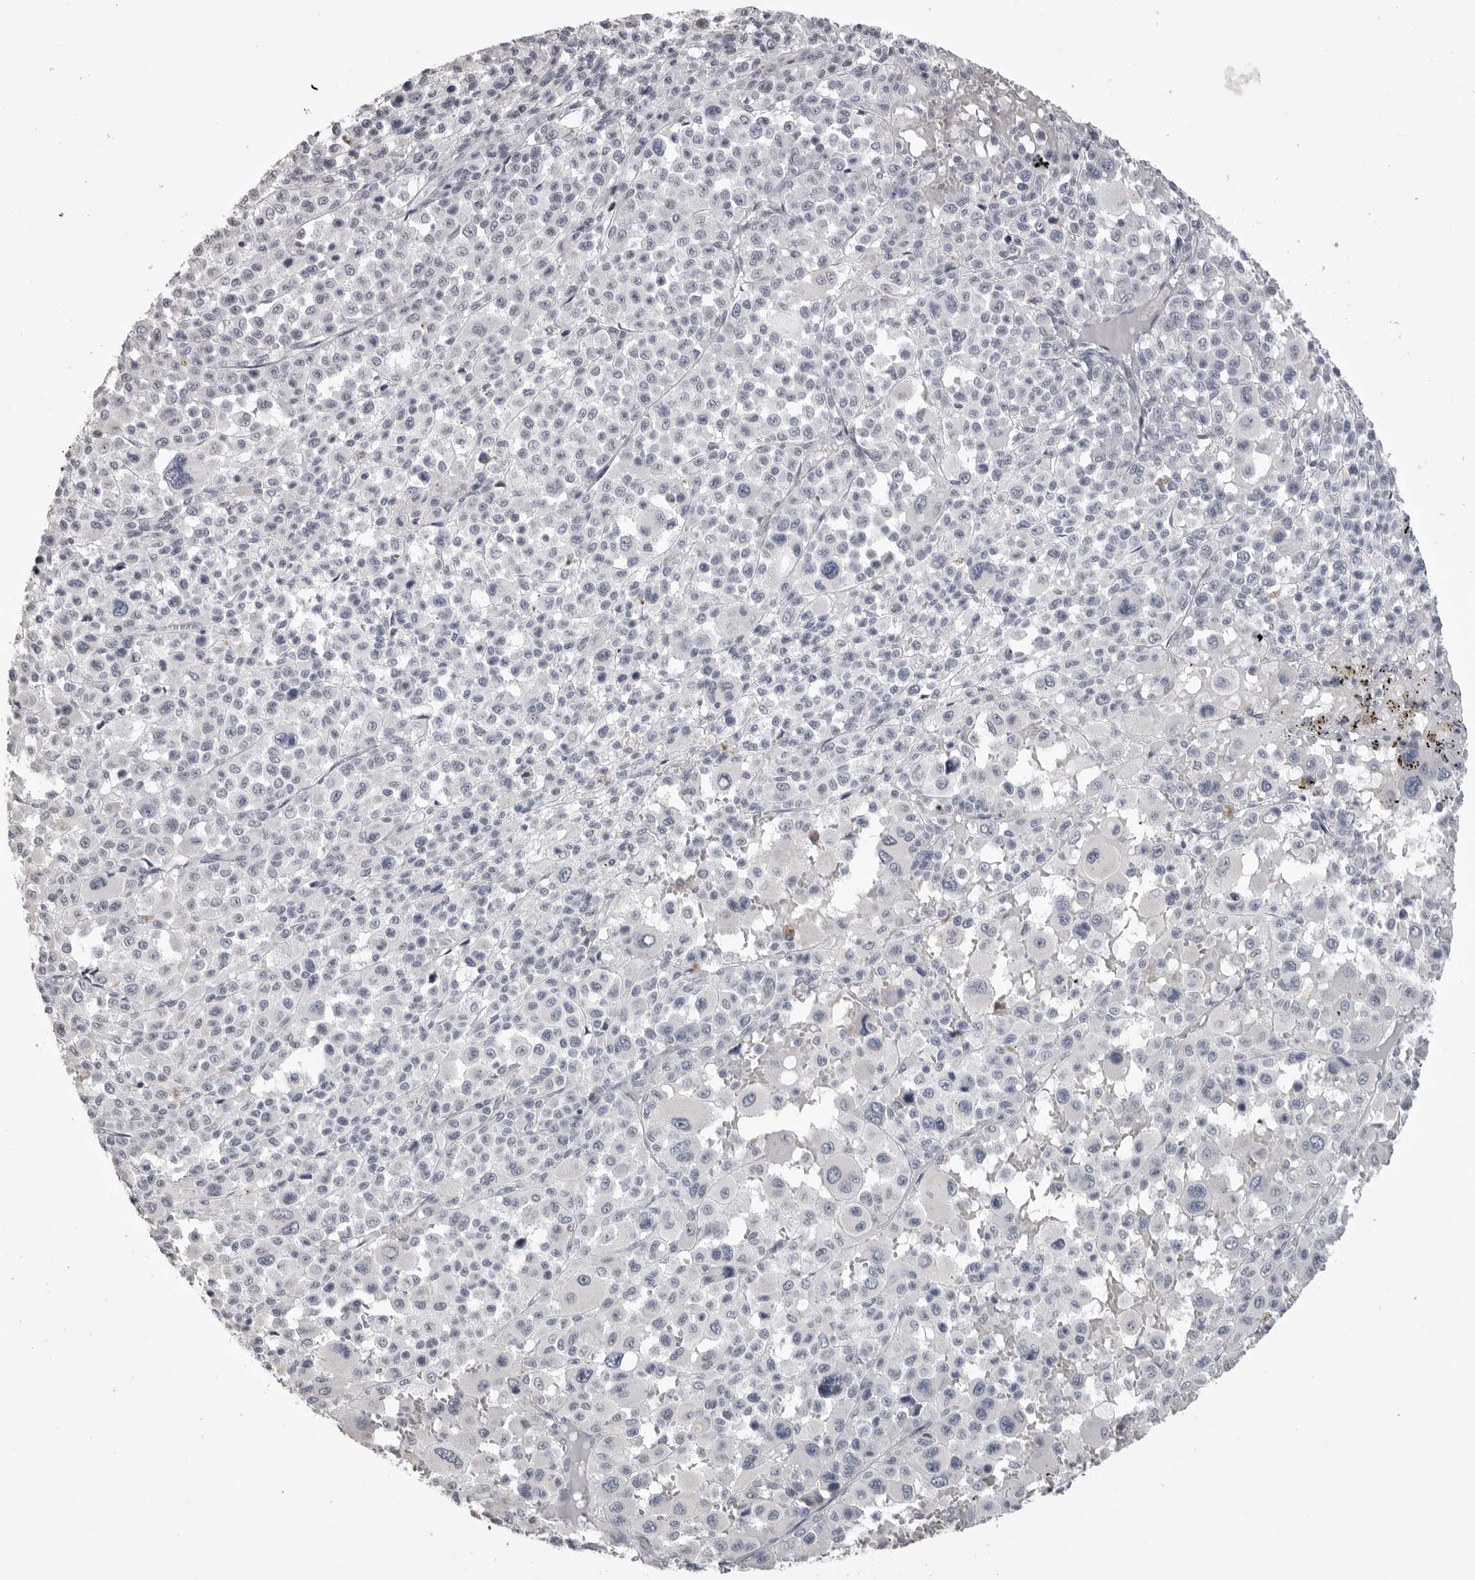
{"staining": {"intensity": "negative", "quantity": "none", "location": "none"}, "tissue": "melanoma", "cell_type": "Tumor cells", "image_type": "cancer", "snomed": [{"axis": "morphology", "description": "Malignant melanoma, Metastatic site"}, {"axis": "topography", "description": "Skin"}], "caption": "An immunohistochemistry histopathology image of melanoma is shown. There is no staining in tumor cells of melanoma.", "gene": "GPN2", "patient": {"sex": "female", "age": 74}}